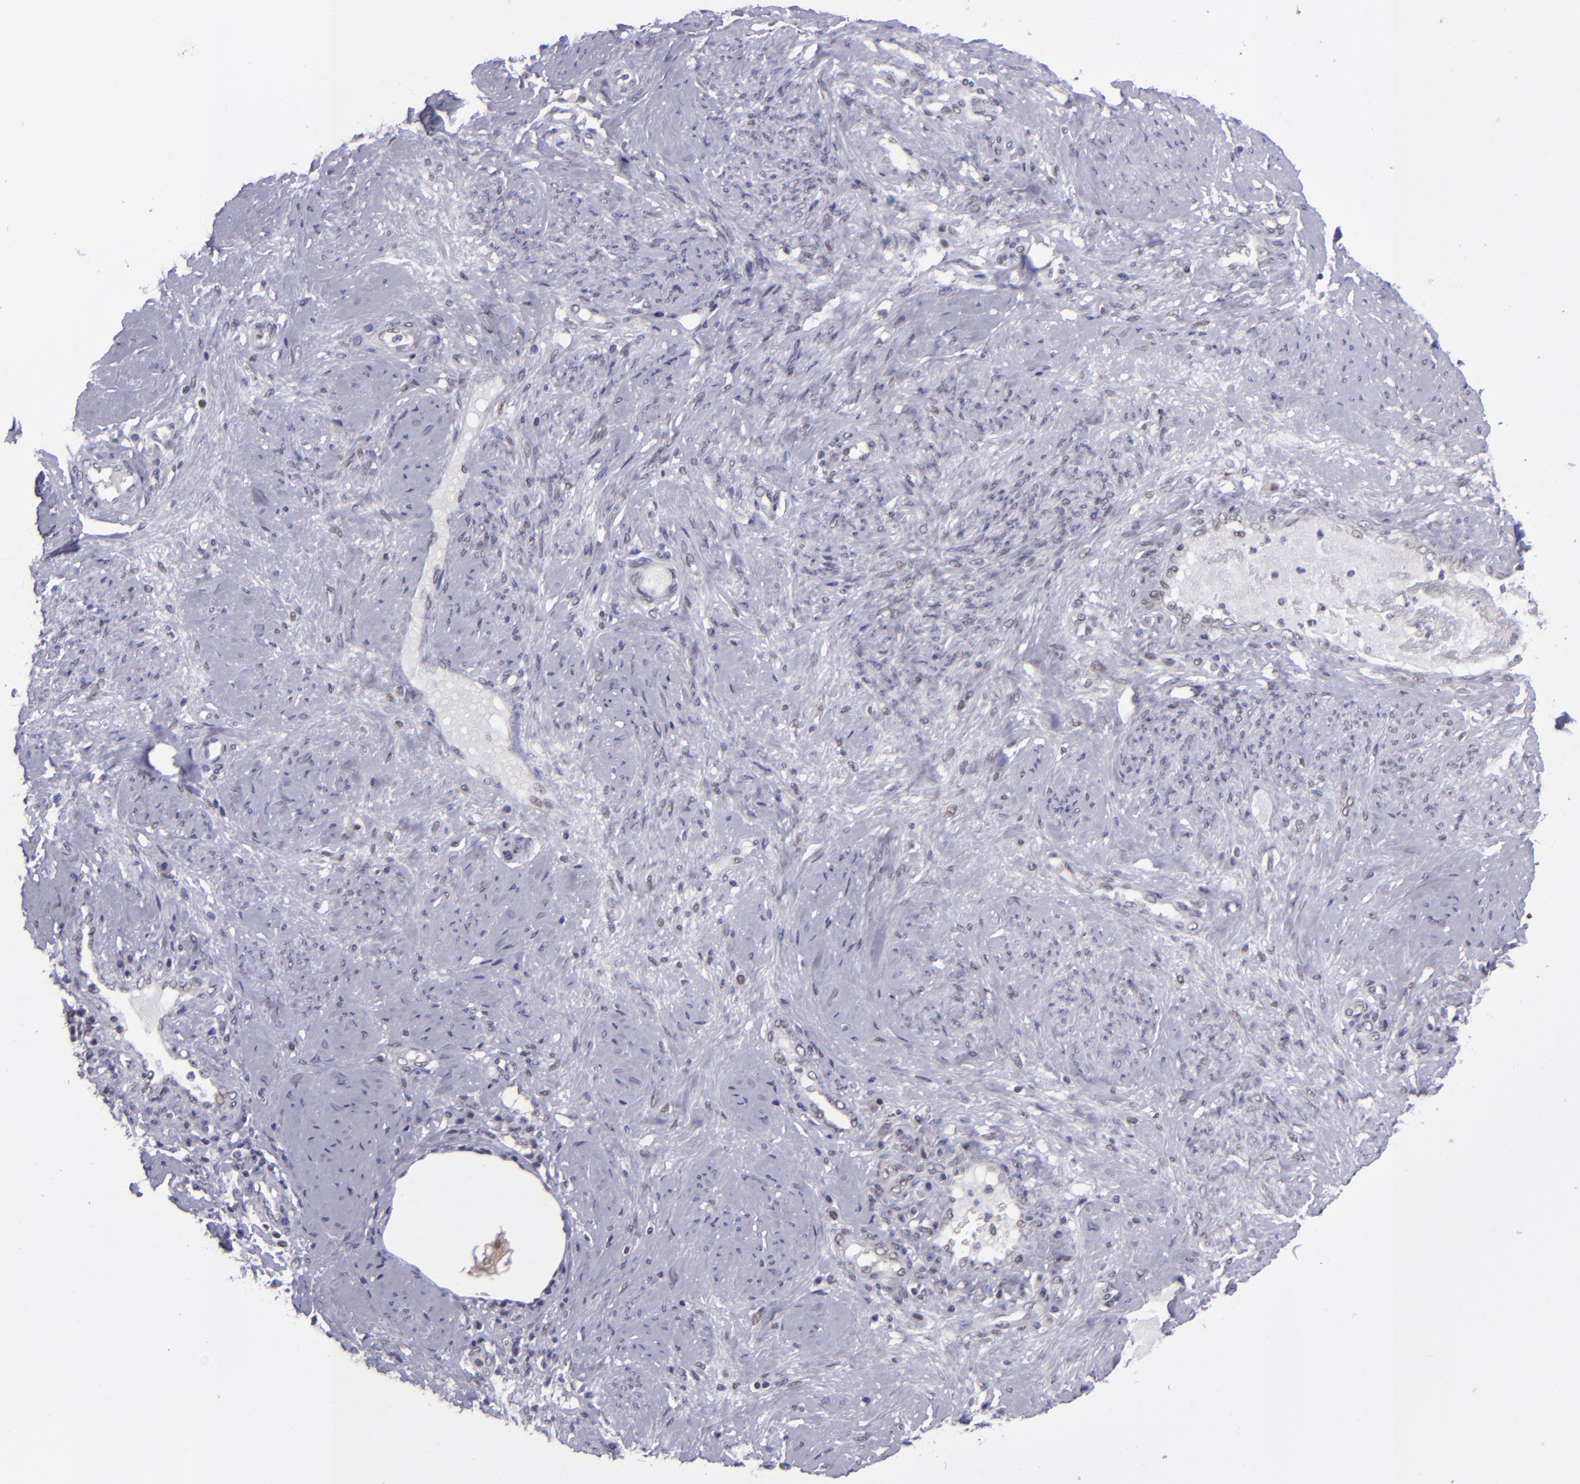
{"staining": {"intensity": "weak", "quantity": ">75%", "location": "nuclear"}, "tissue": "cervical cancer", "cell_type": "Tumor cells", "image_type": "cancer", "snomed": [{"axis": "morphology", "description": "Squamous cell carcinoma, NOS"}, {"axis": "topography", "description": "Cervix"}], "caption": "This photomicrograph shows cervical cancer stained with immunohistochemistry to label a protein in brown. The nuclear of tumor cells show weak positivity for the protein. Nuclei are counter-stained blue.", "gene": "BAG1", "patient": {"sex": "female", "age": 41}}